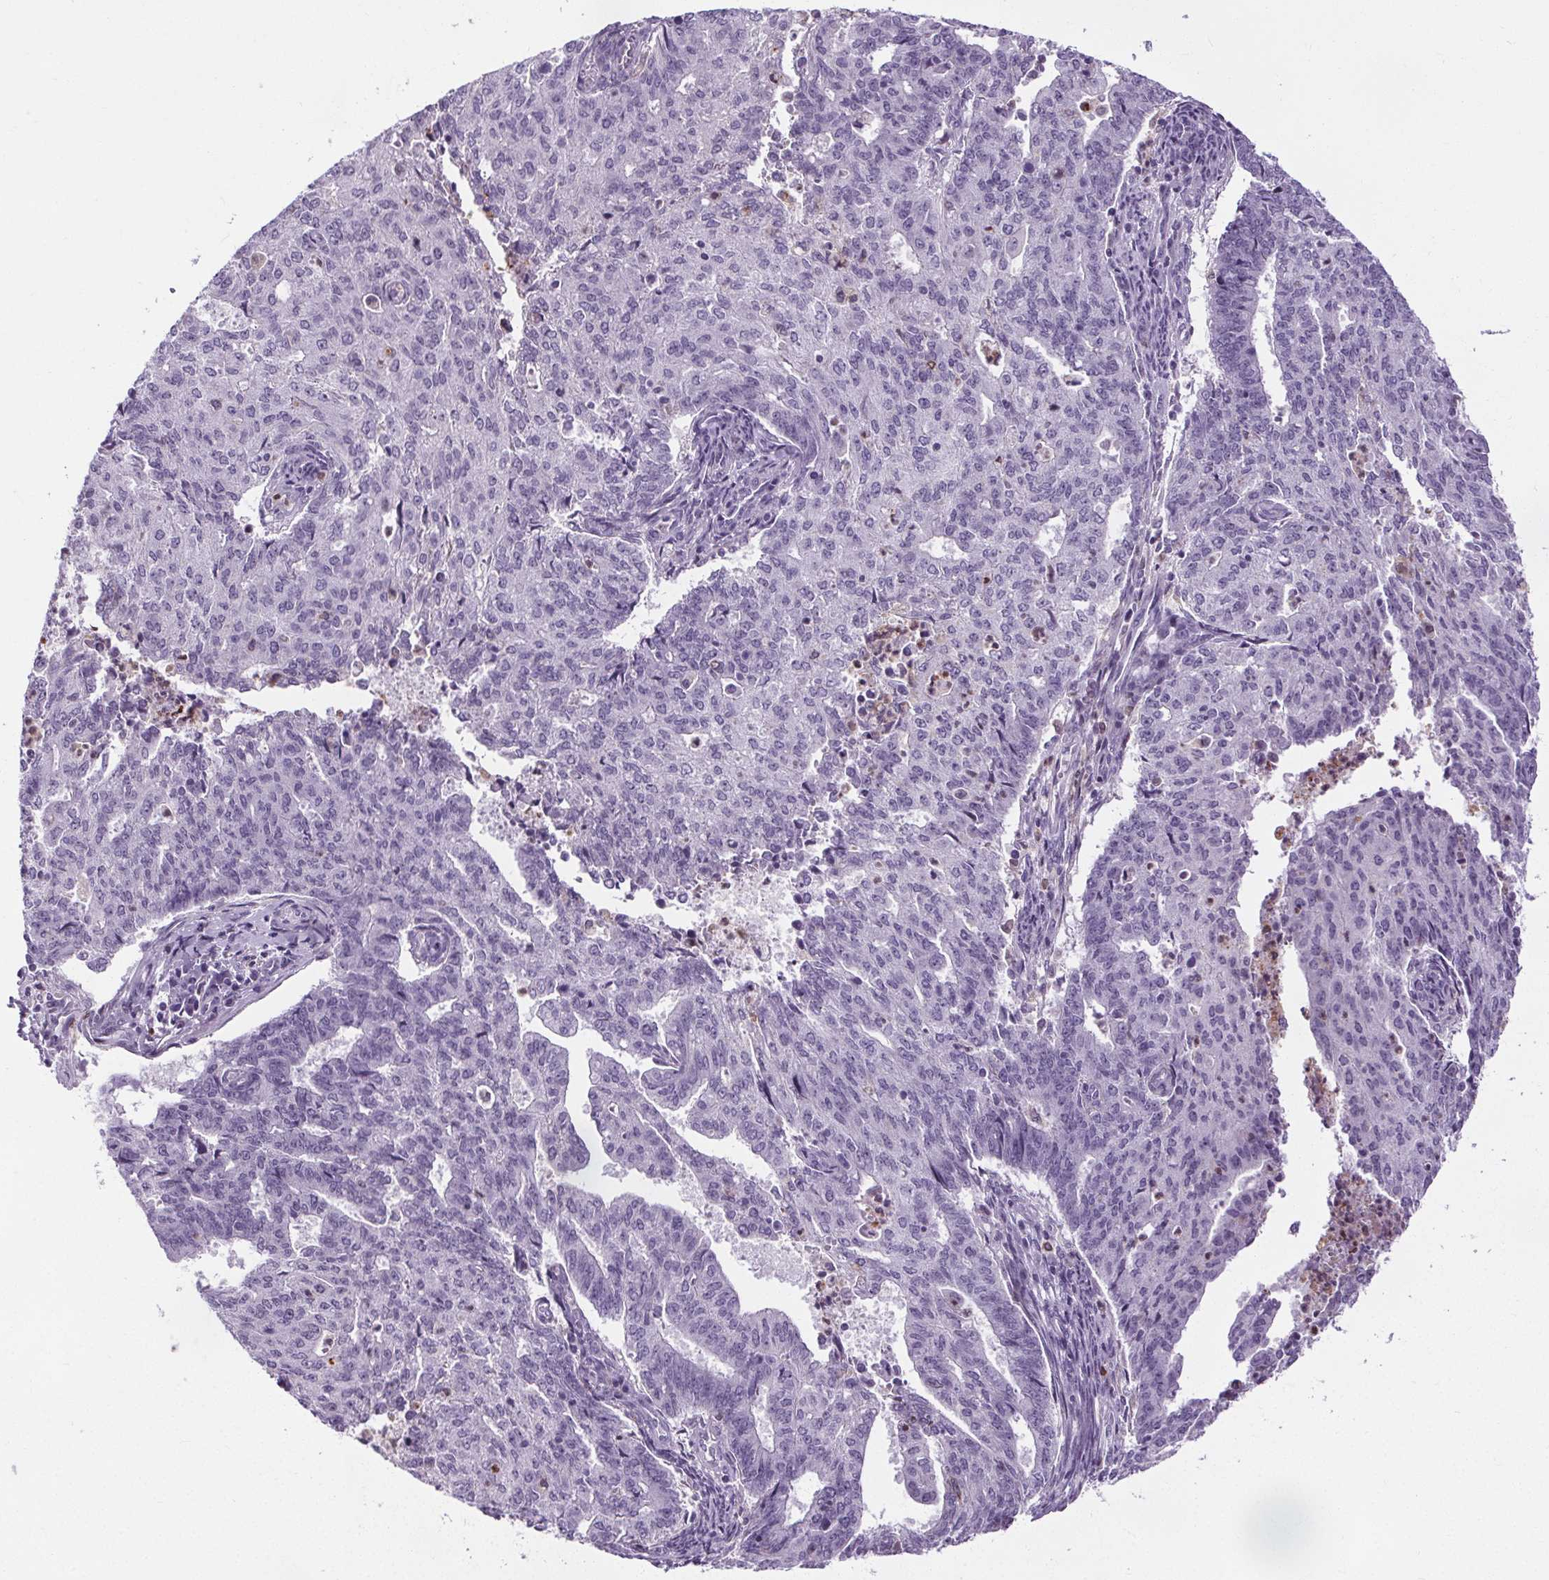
{"staining": {"intensity": "negative", "quantity": "none", "location": "none"}, "tissue": "endometrial cancer", "cell_type": "Tumor cells", "image_type": "cancer", "snomed": [{"axis": "morphology", "description": "Adenocarcinoma, NOS"}, {"axis": "topography", "description": "Endometrium"}], "caption": "IHC of adenocarcinoma (endometrial) reveals no expression in tumor cells. Brightfield microscopy of IHC stained with DAB (3,3'-diaminobenzidine) (brown) and hematoxylin (blue), captured at high magnification.", "gene": "TMEM240", "patient": {"sex": "female", "age": 82}}